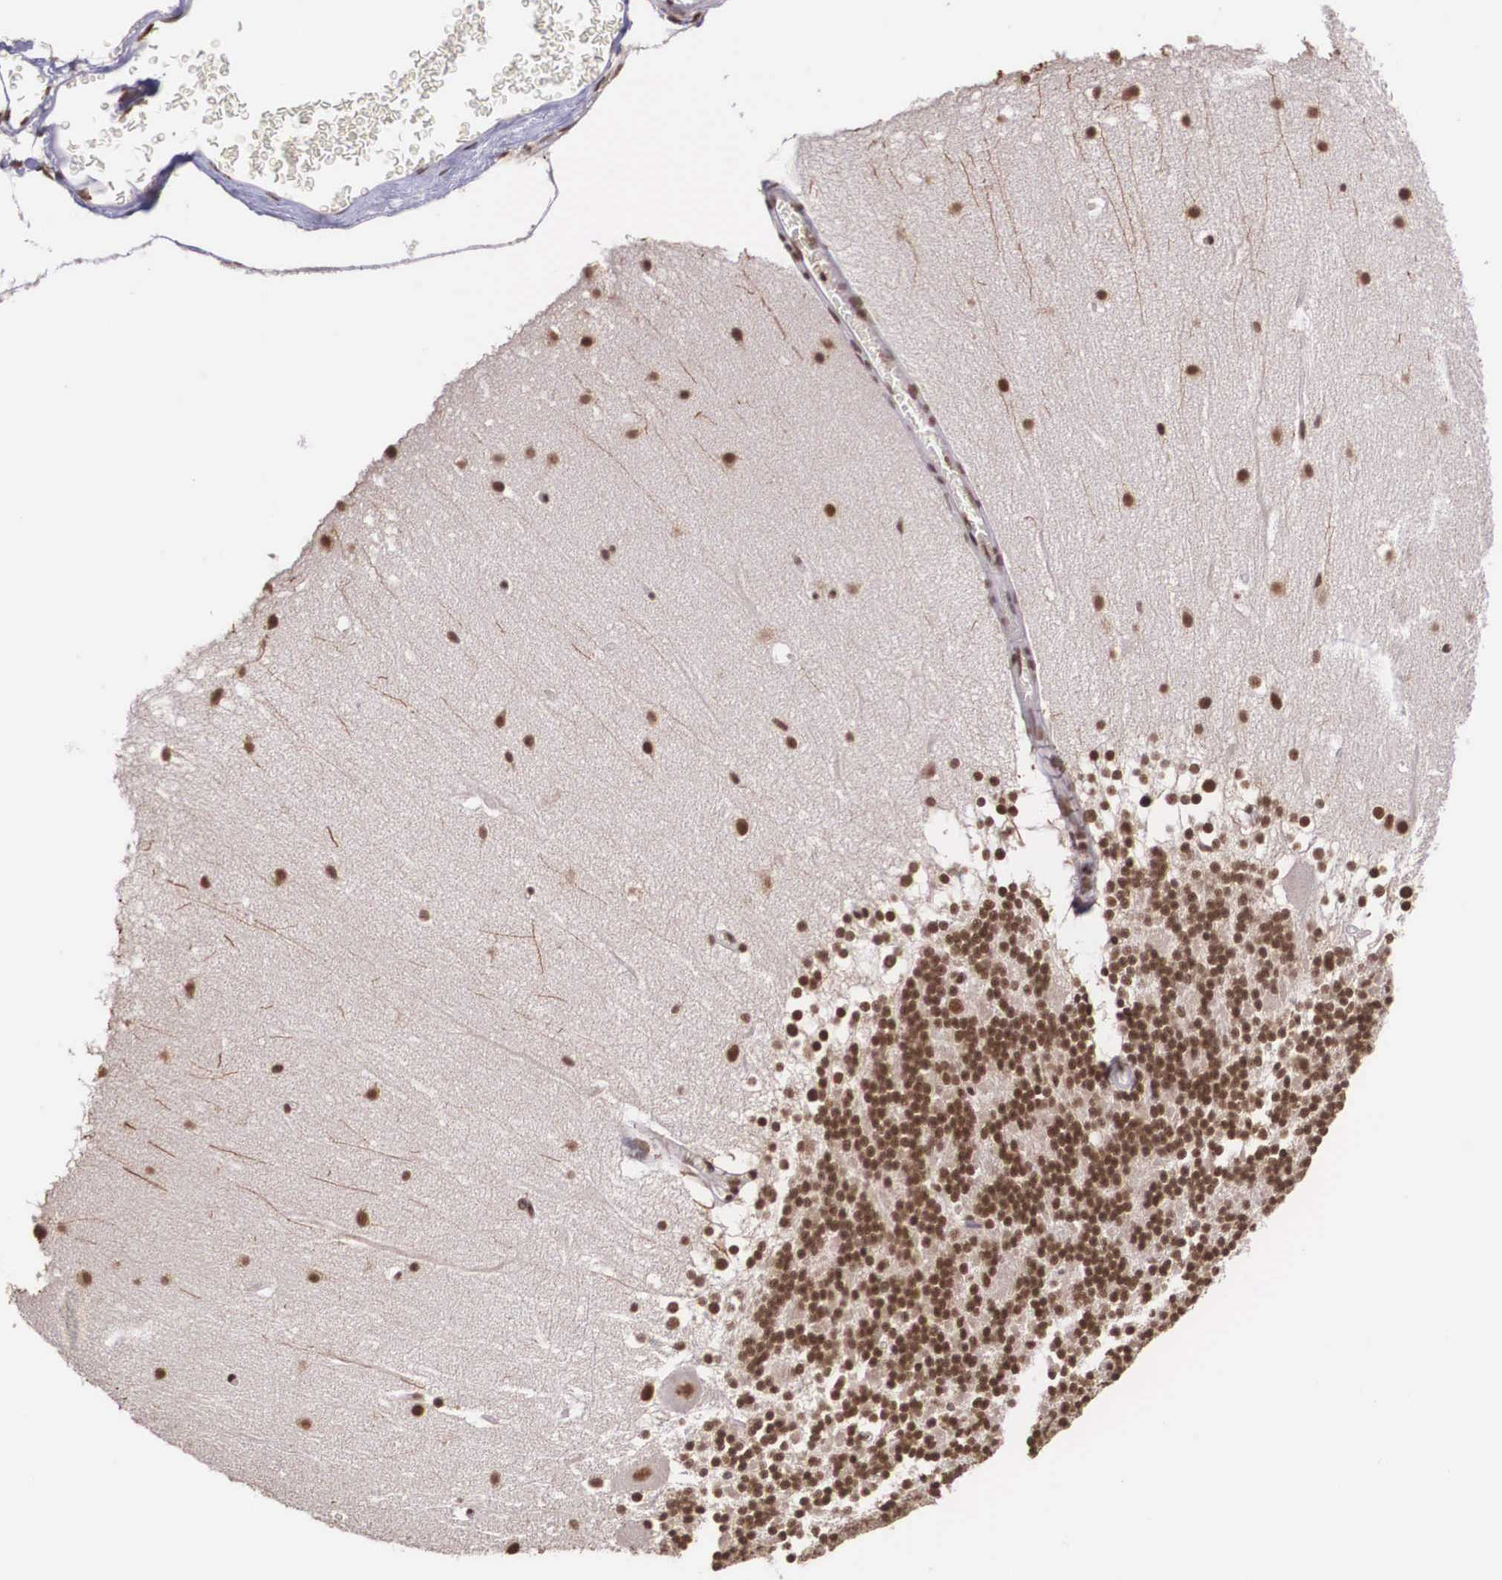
{"staining": {"intensity": "strong", "quantity": ">75%", "location": "nuclear"}, "tissue": "cerebellum", "cell_type": "Cells in granular layer", "image_type": "normal", "snomed": [{"axis": "morphology", "description": "Normal tissue, NOS"}, {"axis": "topography", "description": "Cerebellum"}], "caption": "The immunohistochemical stain shows strong nuclear expression in cells in granular layer of benign cerebellum.", "gene": "POLR2F", "patient": {"sex": "female", "age": 19}}